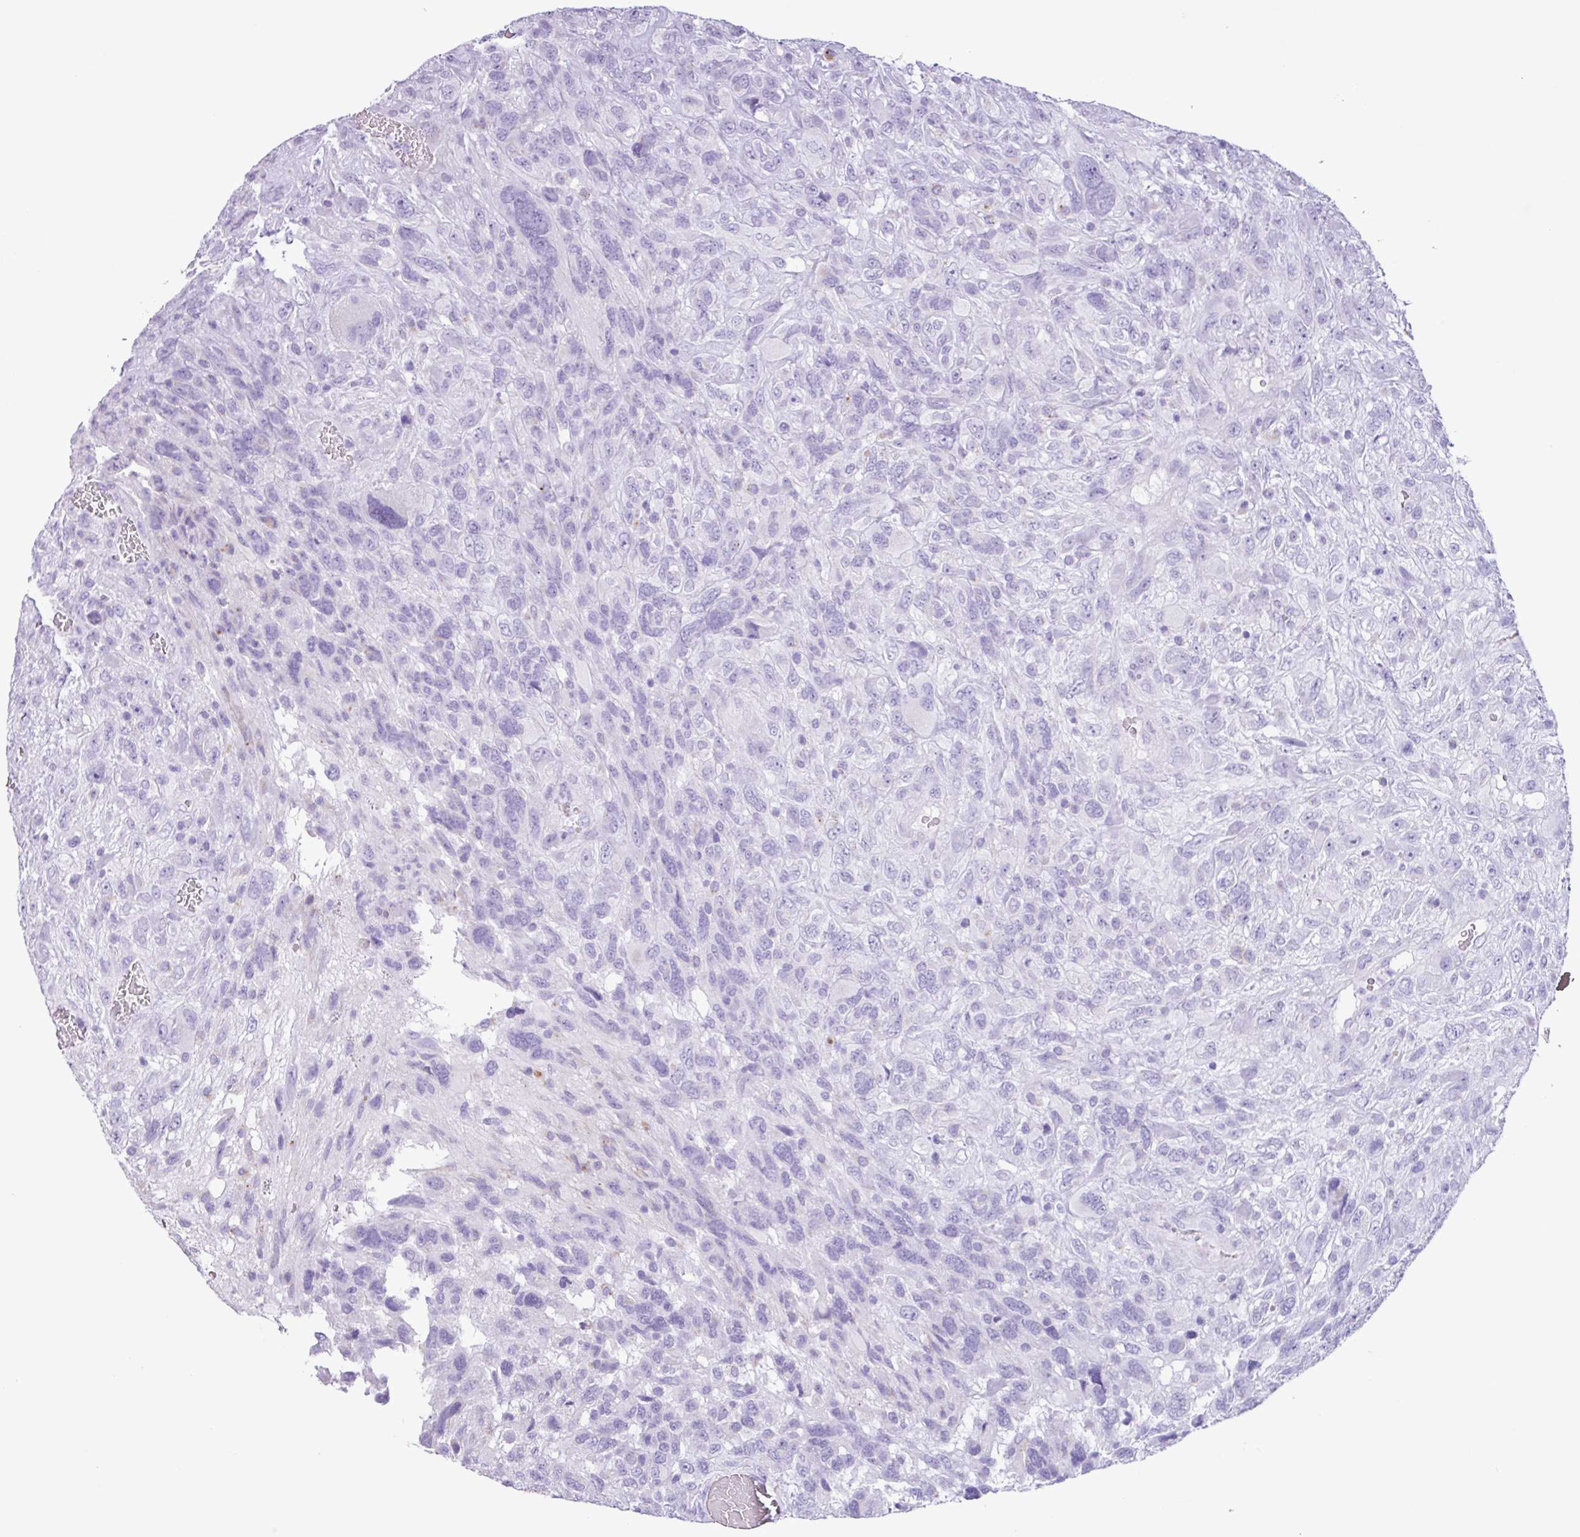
{"staining": {"intensity": "negative", "quantity": "none", "location": "none"}, "tissue": "glioma", "cell_type": "Tumor cells", "image_type": "cancer", "snomed": [{"axis": "morphology", "description": "Glioma, malignant, High grade"}, {"axis": "topography", "description": "Brain"}], "caption": "A high-resolution photomicrograph shows immunohistochemistry staining of malignant glioma (high-grade), which shows no significant staining in tumor cells. Nuclei are stained in blue.", "gene": "AGO3", "patient": {"sex": "male", "age": 61}}